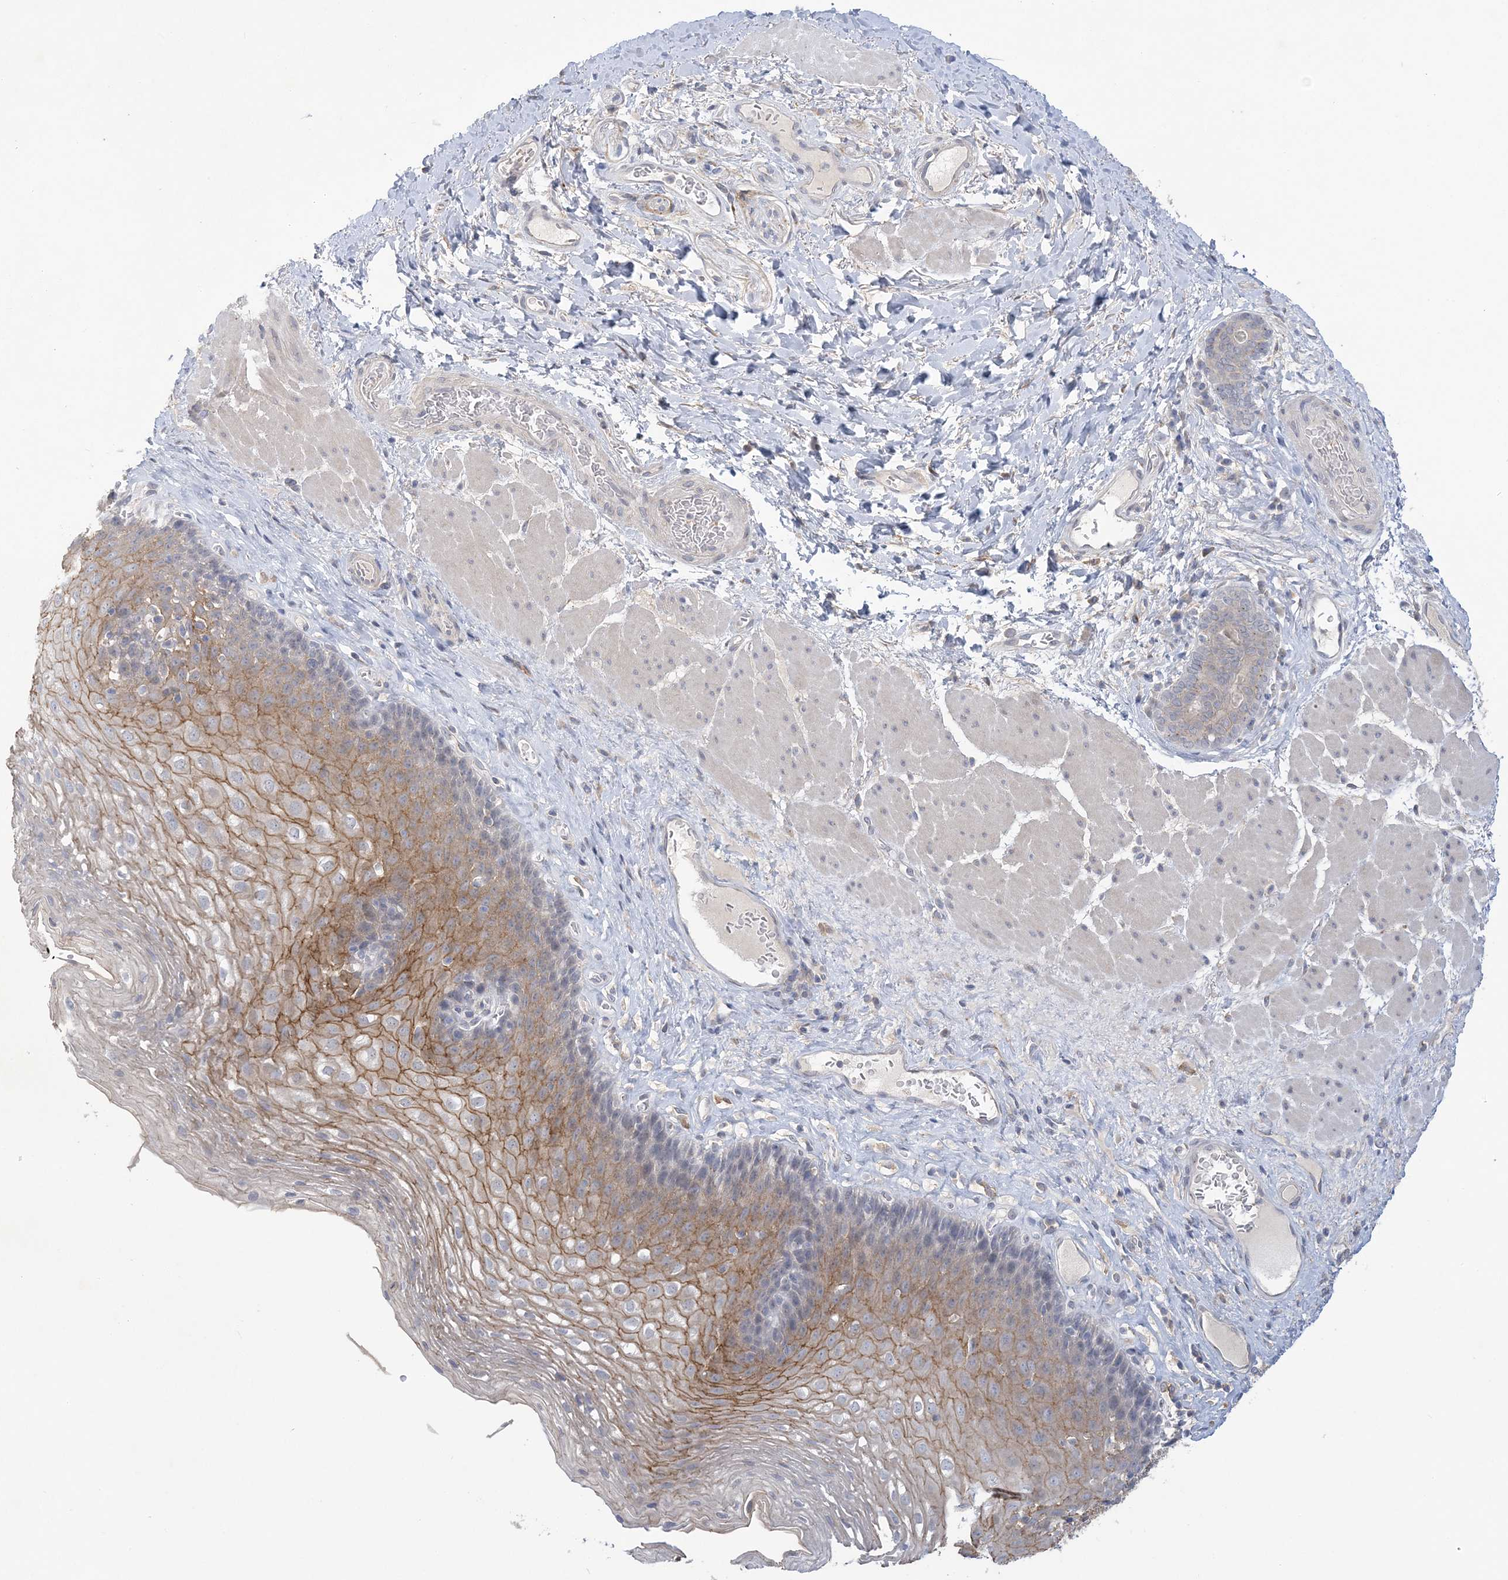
{"staining": {"intensity": "moderate", "quantity": "25%-75%", "location": "cytoplasmic/membranous"}, "tissue": "esophagus", "cell_type": "Squamous epithelial cells", "image_type": "normal", "snomed": [{"axis": "morphology", "description": "Normal tissue, NOS"}, {"axis": "topography", "description": "Esophagus"}], "caption": "About 25%-75% of squamous epithelial cells in unremarkable esophagus display moderate cytoplasmic/membranous protein staining as visualized by brown immunohistochemical staining.", "gene": "ANKRD35", "patient": {"sex": "female", "age": 66}}